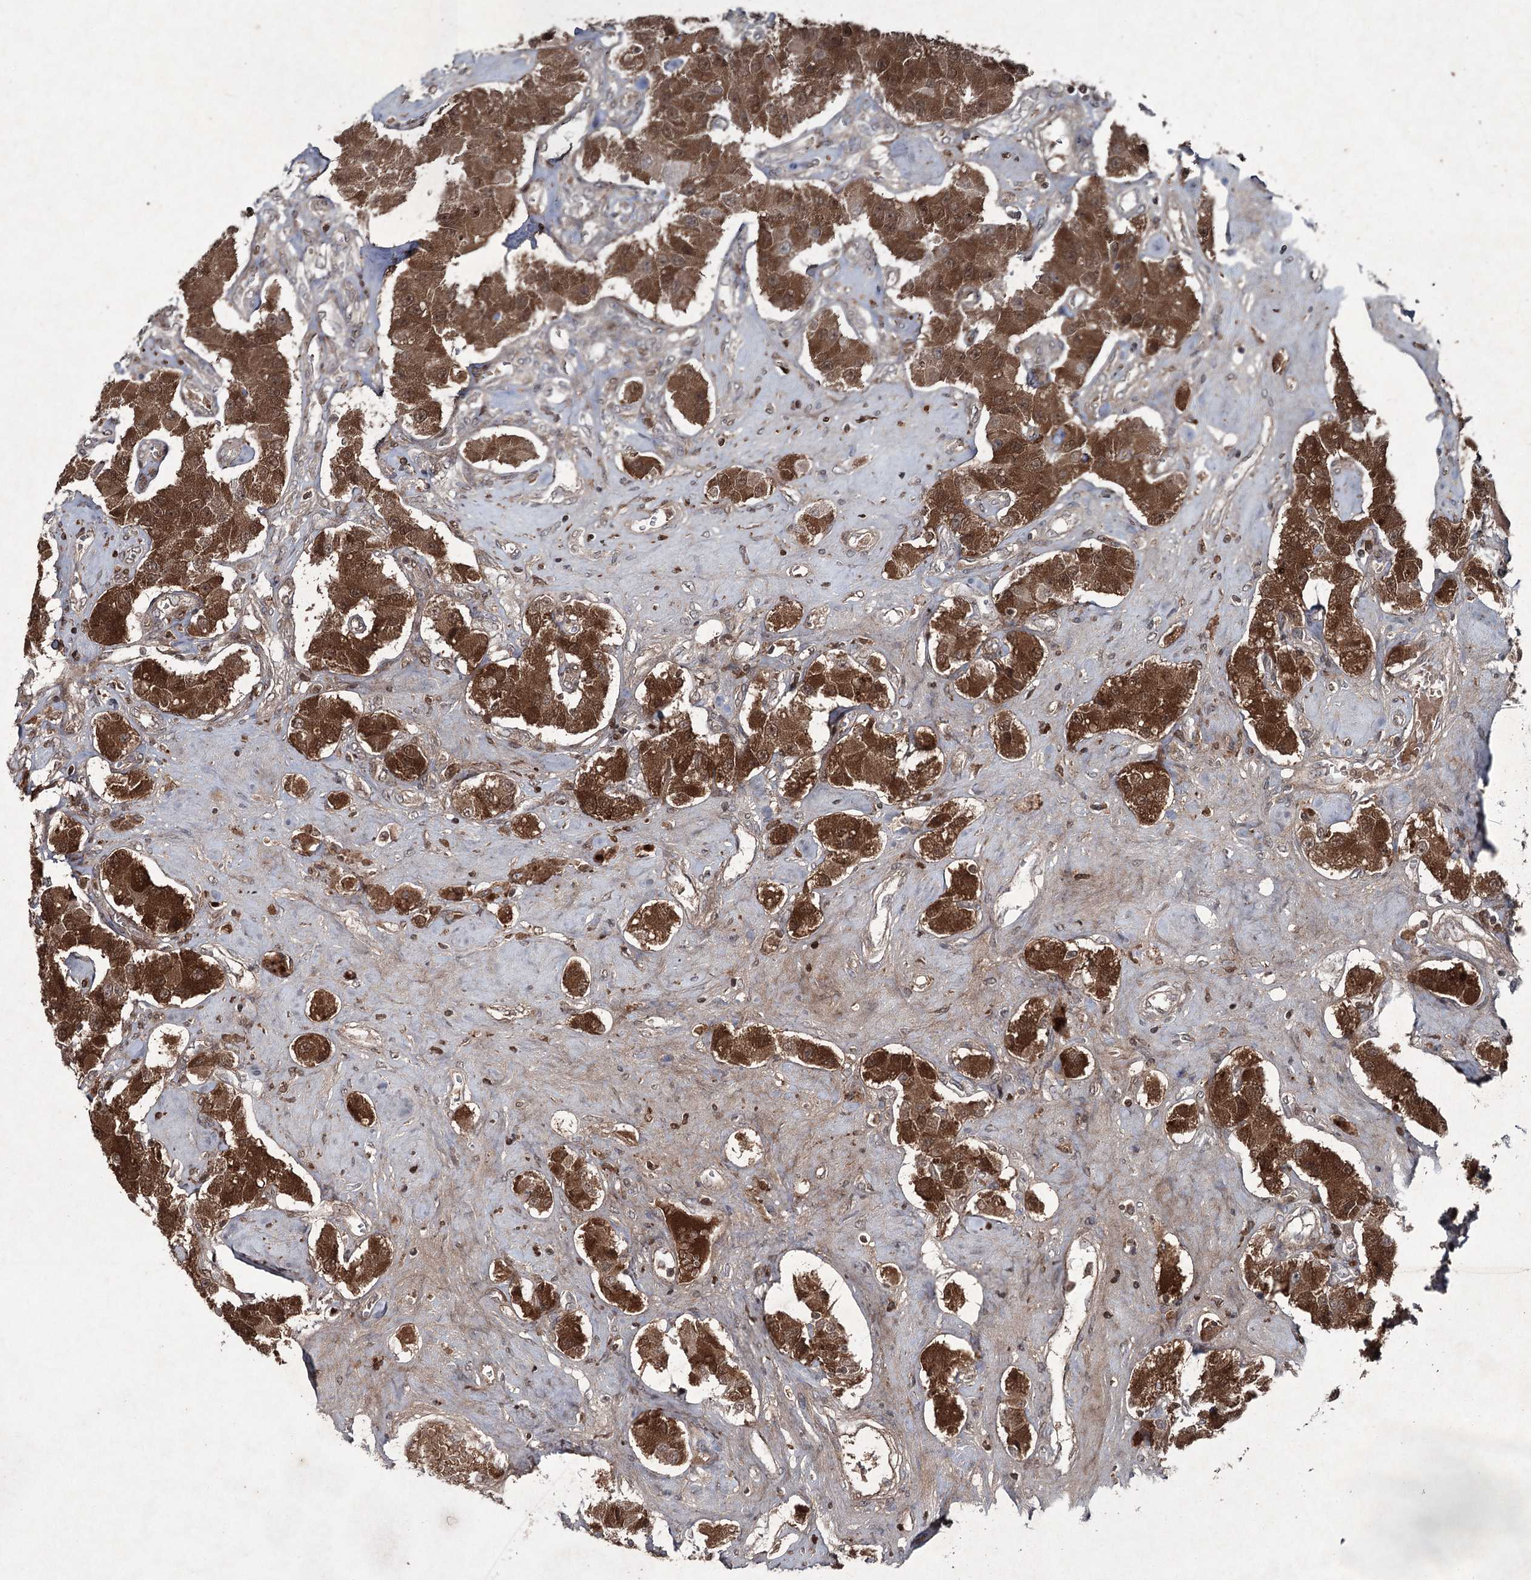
{"staining": {"intensity": "strong", "quantity": ">75%", "location": "cytoplasmic/membranous"}, "tissue": "carcinoid", "cell_type": "Tumor cells", "image_type": "cancer", "snomed": [{"axis": "morphology", "description": "Carcinoid, malignant, NOS"}, {"axis": "topography", "description": "Pancreas"}], "caption": "Immunohistochemical staining of human malignant carcinoid reveals strong cytoplasmic/membranous protein positivity in approximately >75% of tumor cells.", "gene": "PGLYRP2", "patient": {"sex": "male", "age": 41}}